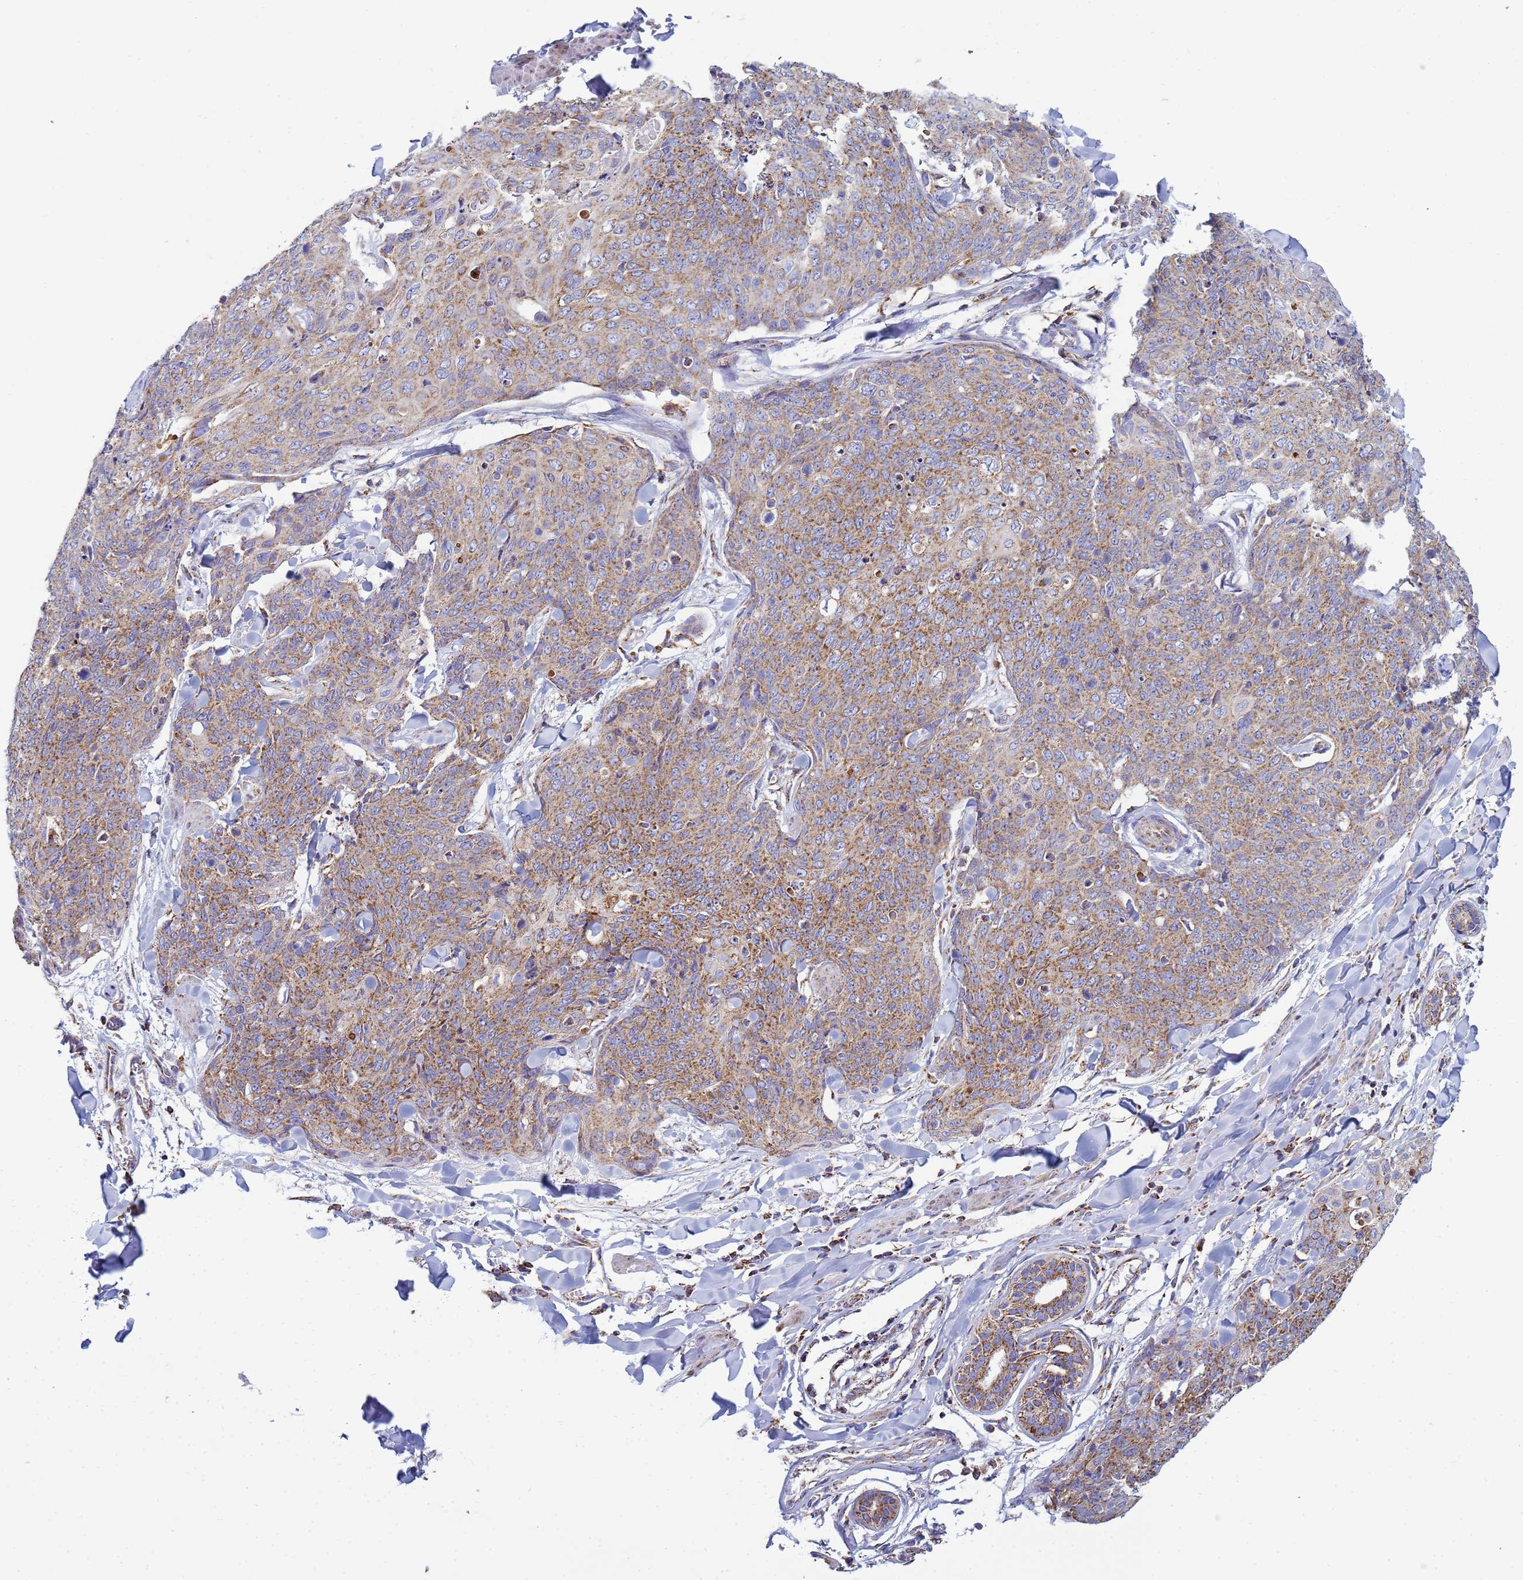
{"staining": {"intensity": "moderate", "quantity": ">75%", "location": "cytoplasmic/membranous"}, "tissue": "skin cancer", "cell_type": "Tumor cells", "image_type": "cancer", "snomed": [{"axis": "morphology", "description": "Squamous cell carcinoma, NOS"}, {"axis": "topography", "description": "Skin"}, {"axis": "topography", "description": "Vulva"}], "caption": "A brown stain shows moderate cytoplasmic/membranous staining of a protein in skin cancer (squamous cell carcinoma) tumor cells.", "gene": "COQ4", "patient": {"sex": "female", "age": 85}}